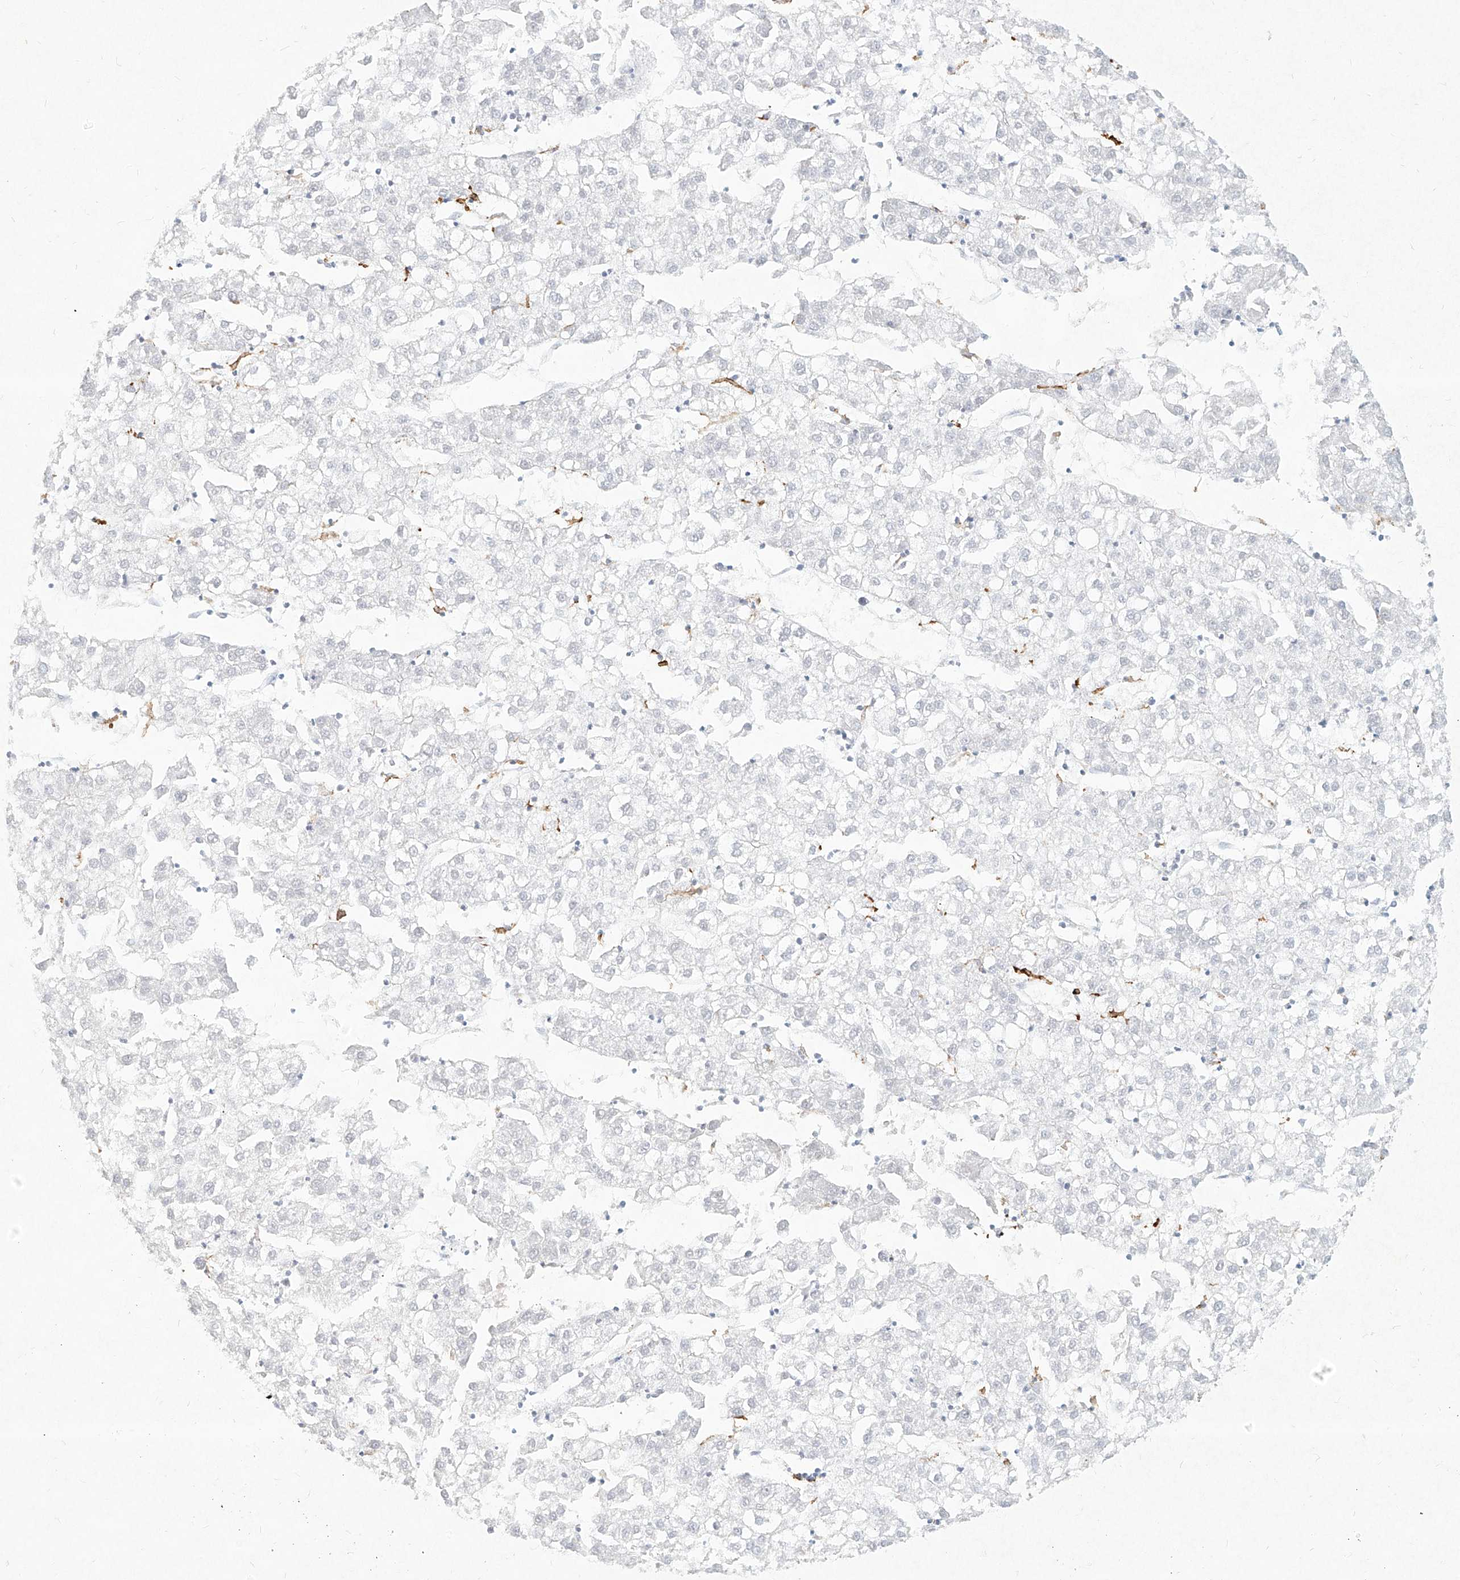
{"staining": {"intensity": "negative", "quantity": "none", "location": "none"}, "tissue": "liver cancer", "cell_type": "Tumor cells", "image_type": "cancer", "snomed": [{"axis": "morphology", "description": "Carcinoma, Hepatocellular, NOS"}, {"axis": "topography", "description": "Liver"}], "caption": "This is an immunohistochemistry (IHC) histopathology image of human liver cancer. There is no positivity in tumor cells.", "gene": "CD209", "patient": {"sex": "male", "age": 72}}